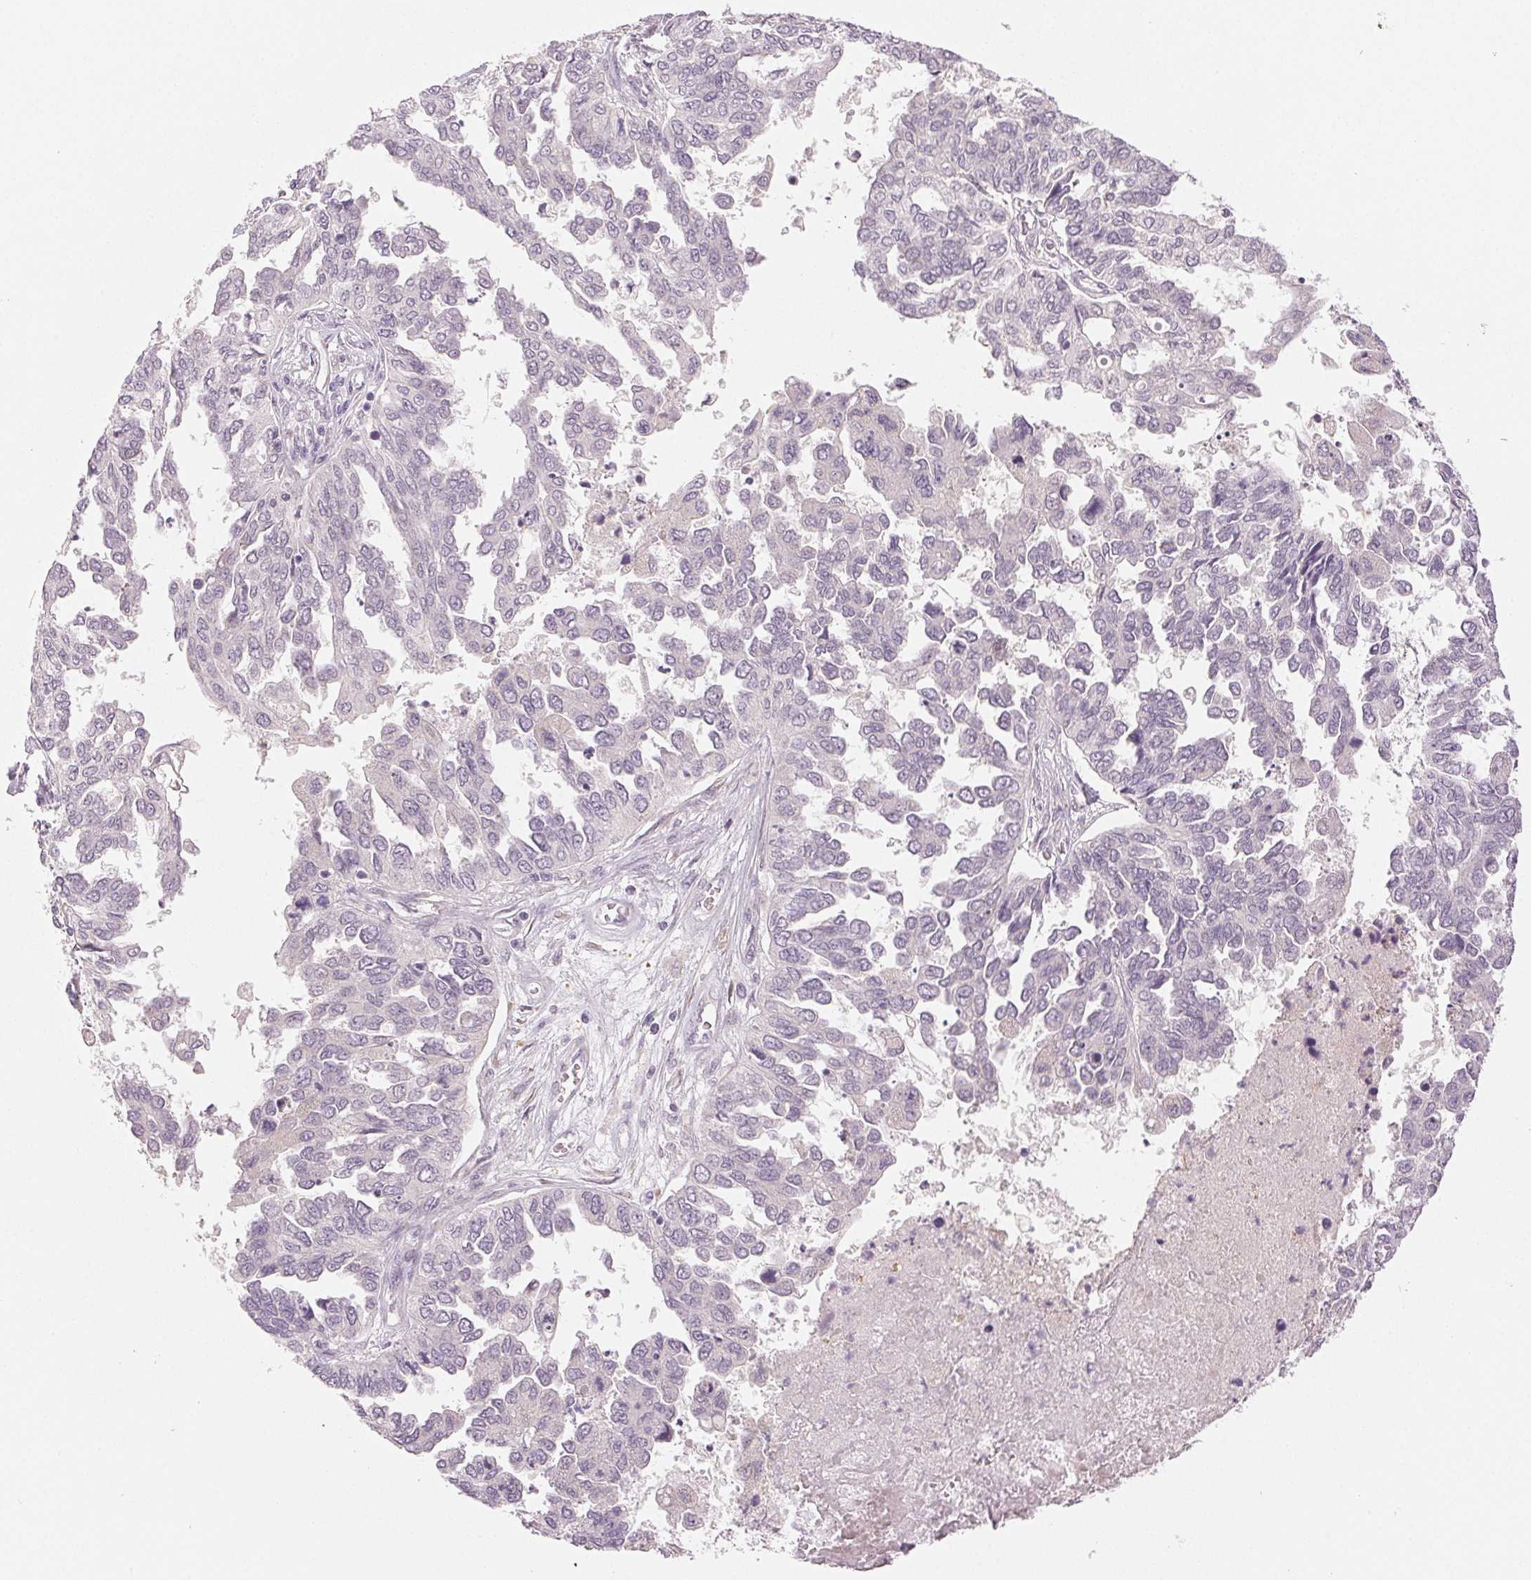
{"staining": {"intensity": "negative", "quantity": "none", "location": "none"}, "tissue": "ovarian cancer", "cell_type": "Tumor cells", "image_type": "cancer", "snomed": [{"axis": "morphology", "description": "Cystadenocarcinoma, serous, NOS"}, {"axis": "topography", "description": "Ovary"}], "caption": "Immunohistochemistry photomicrograph of neoplastic tissue: human ovarian cancer (serous cystadenocarcinoma) stained with DAB exhibits no significant protein positivity in tumor cells.", "gene": "MAP1LC3A", "patient": {"sex": "female", "age": 53}}